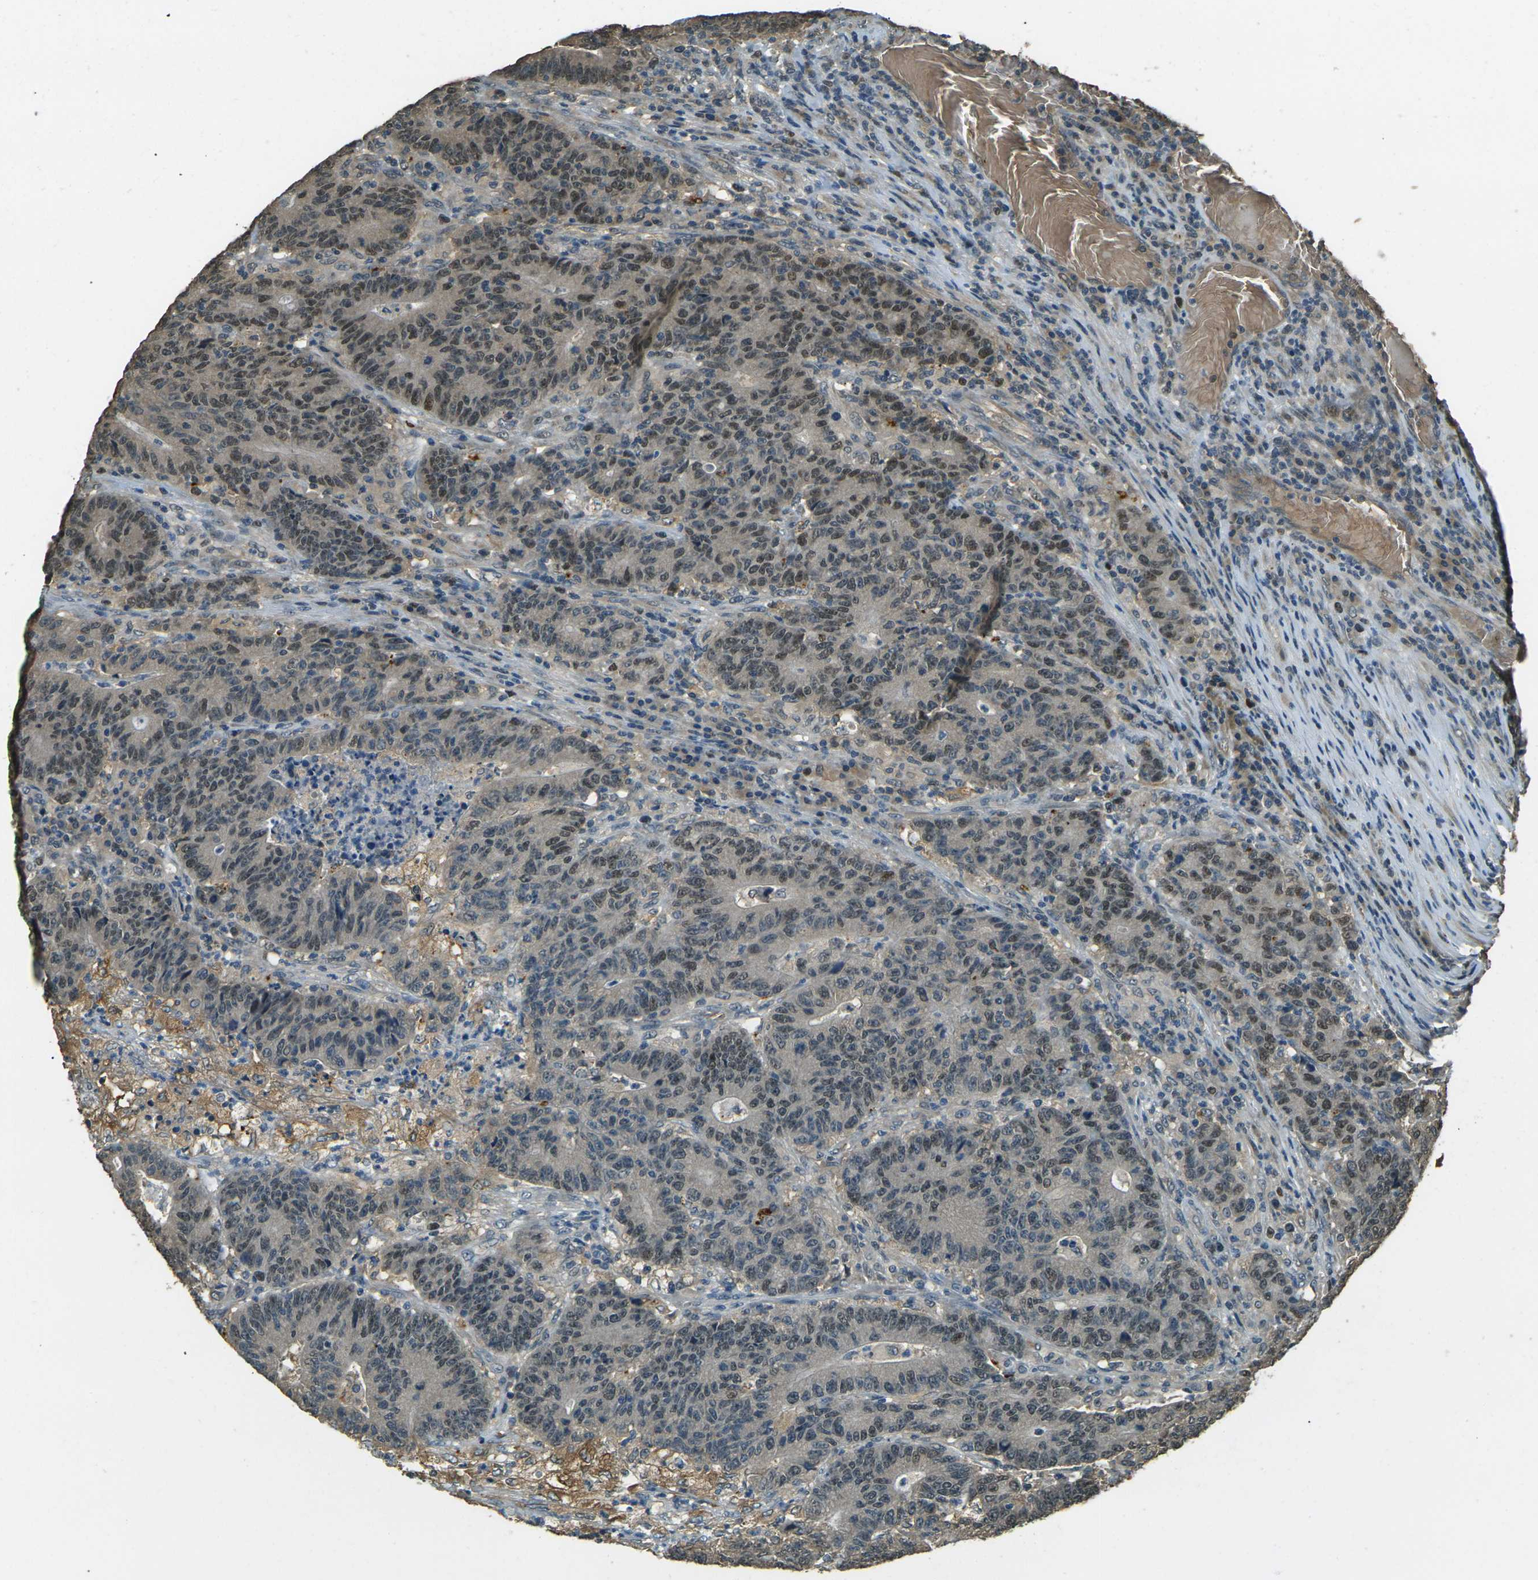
{"staining": {"intensity": "weak", "quantity": ">75%", "location": "cytoplasmic/membranous,nuclear"}, "tissue": "colorectal cancer", "cell_type": "Tumor cells", "image_type": "cancer", "snomed": [{"axis": "morphology", "description": "Normal tissue, NOS"}, {"axis": "morphology", "description": "Adenocarcinoma, NOS"}, {"axis": "topography", "description": "Colon"}], "caption": "Immunohistochemistry staining of adenocarcinoma (colorectal), which displays low levels of weak cytoplasmic/membranous and nuclear expression in about >75% of tumor cells indicating weak cytoplasmic/membranous and nuclear protein expression. The staining was performed using DAB (brown) for protein detection and nuclei were counterstained in hematoxylin (blue).", "gene": "TOR1A", "patient": {"sex": "female", "age": 75}}